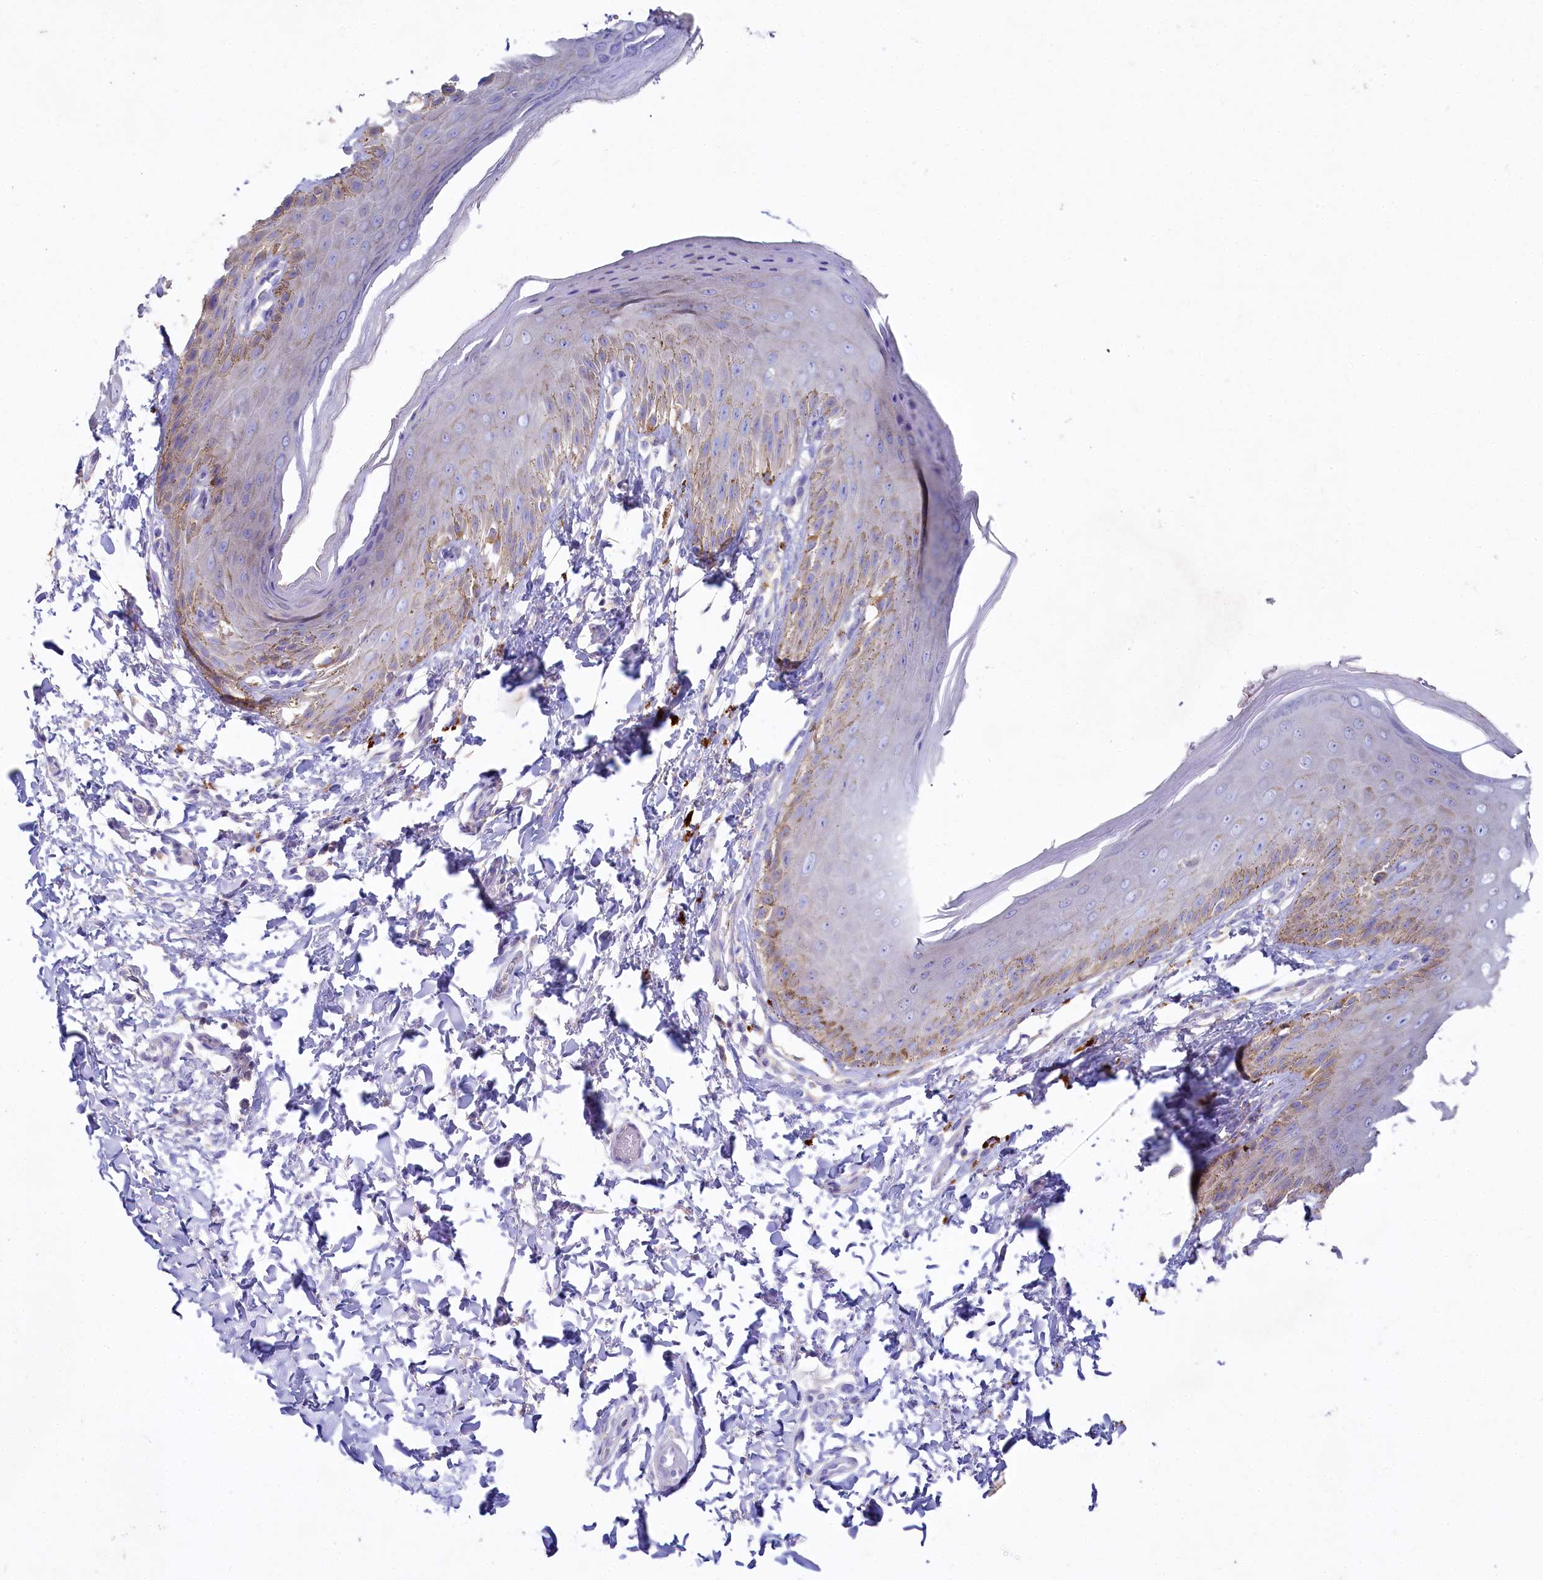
{"staining": {"intensity": "moderate", "quantity": "<25%", "location": "cytoplasmic/membranous"}, "tissue": "skin", "cell_type": "Epidermal cells", "image_type": "normal", "snomed": [{"axis": "morphology", "description": "Normal tissue, NOS"}, {"axis": "topography", "description": "Anal"}], "caption": "Epidermal cells demonstrate moderate cytoplasmic/membranous positivity in about <25% of cells in unremarkable skin.", "gene": "VPS26B", "patient": {"sex": "male", "age": 44}}